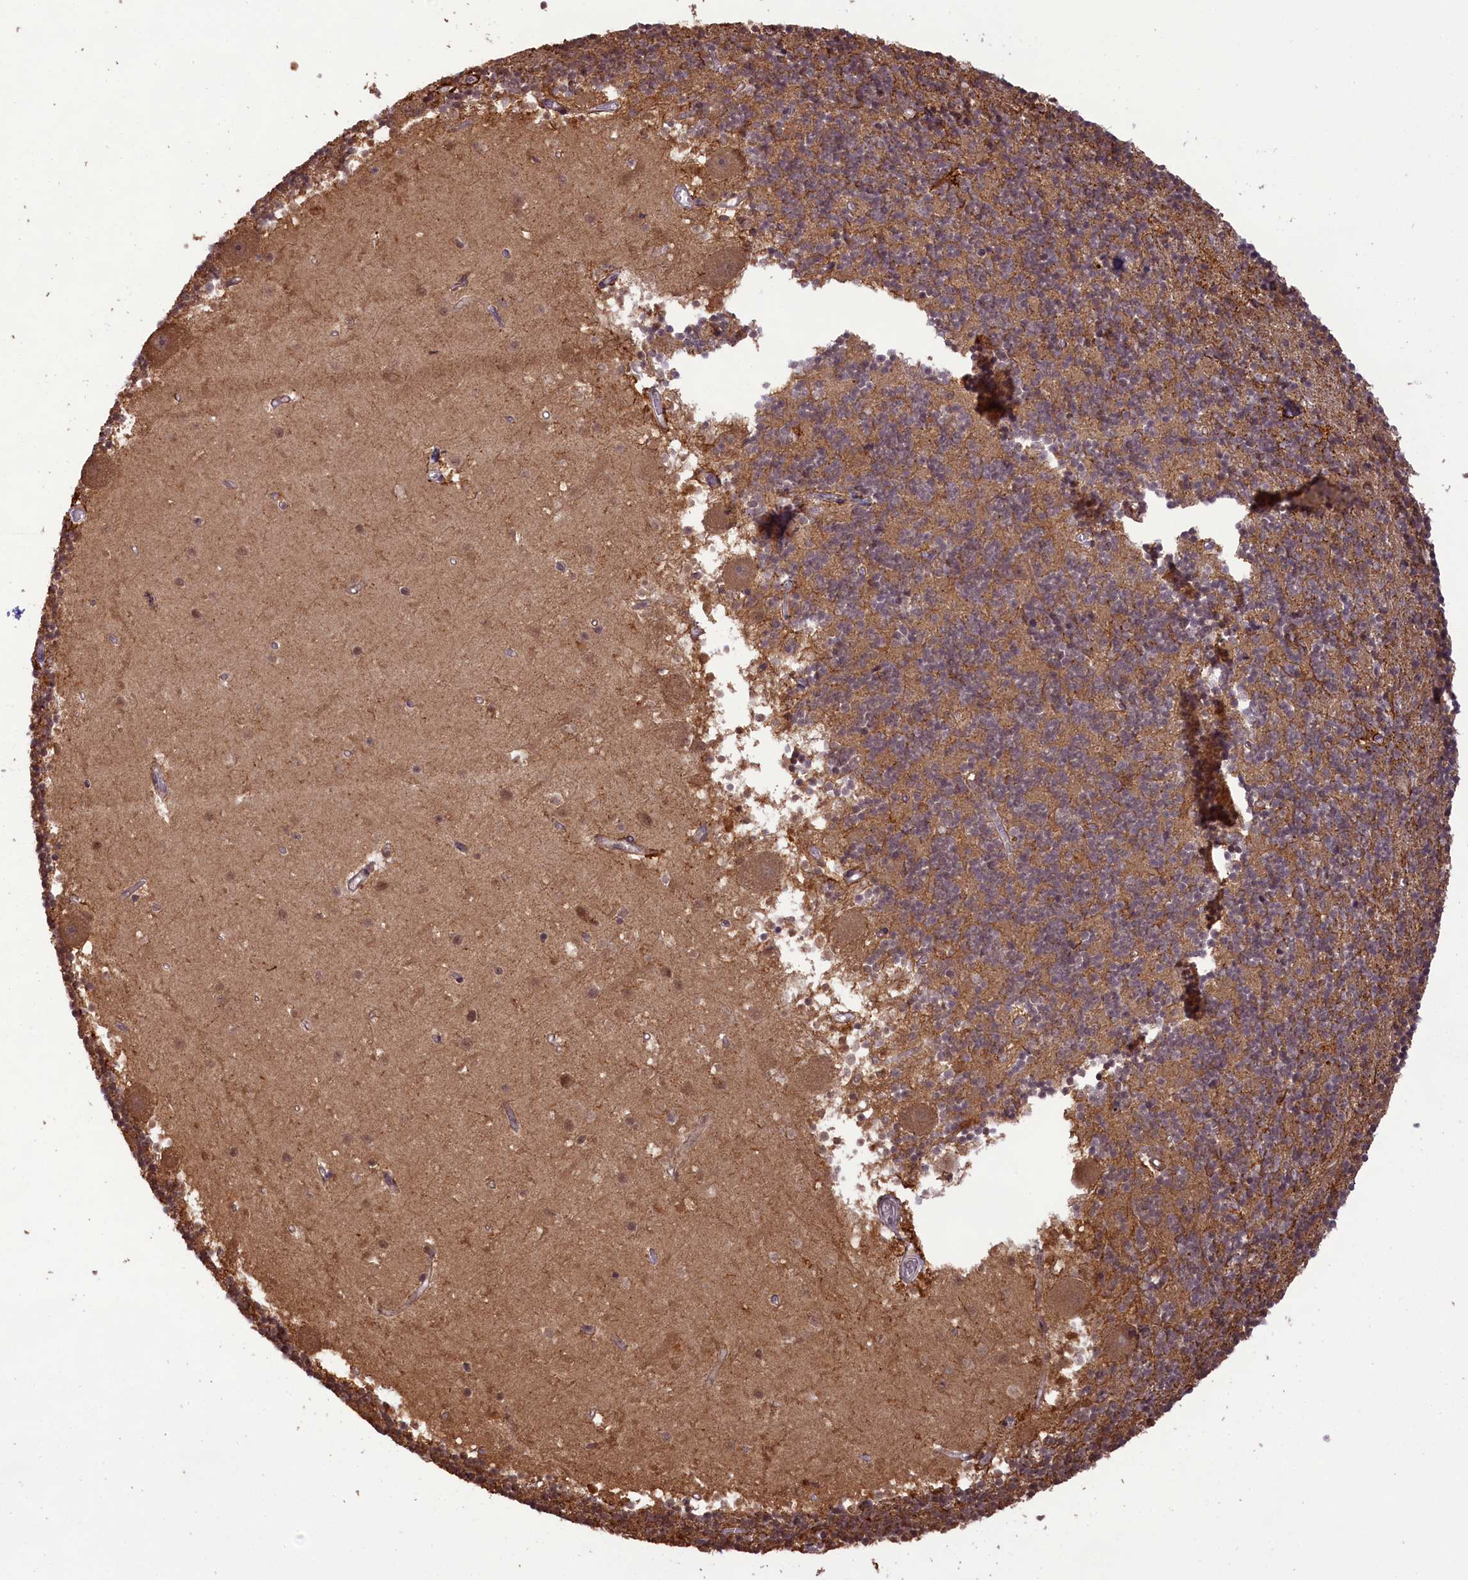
{"staining": {"intensity": "moderate", "quantity": ">75%", "location": "cytoplasmic/membranous"}, "tissue": "cerebellum", "cell_type": "Cells in granular layer", "image_type": "normal", "snomed": [{"axis": "morphology", "description": "Normal tissue, NOS"}, {"axis": "topography", "description": "Cerebellum"}], "caption": "There is medium levels of moderate cytoplasmic/membranous expression in cells in granular layer of unremarkable cerebellum, as demonstrated by immunohistochemical staining (brown color).", "gene": "CARD8", "patient": {"sex": "male", "age": 54}}